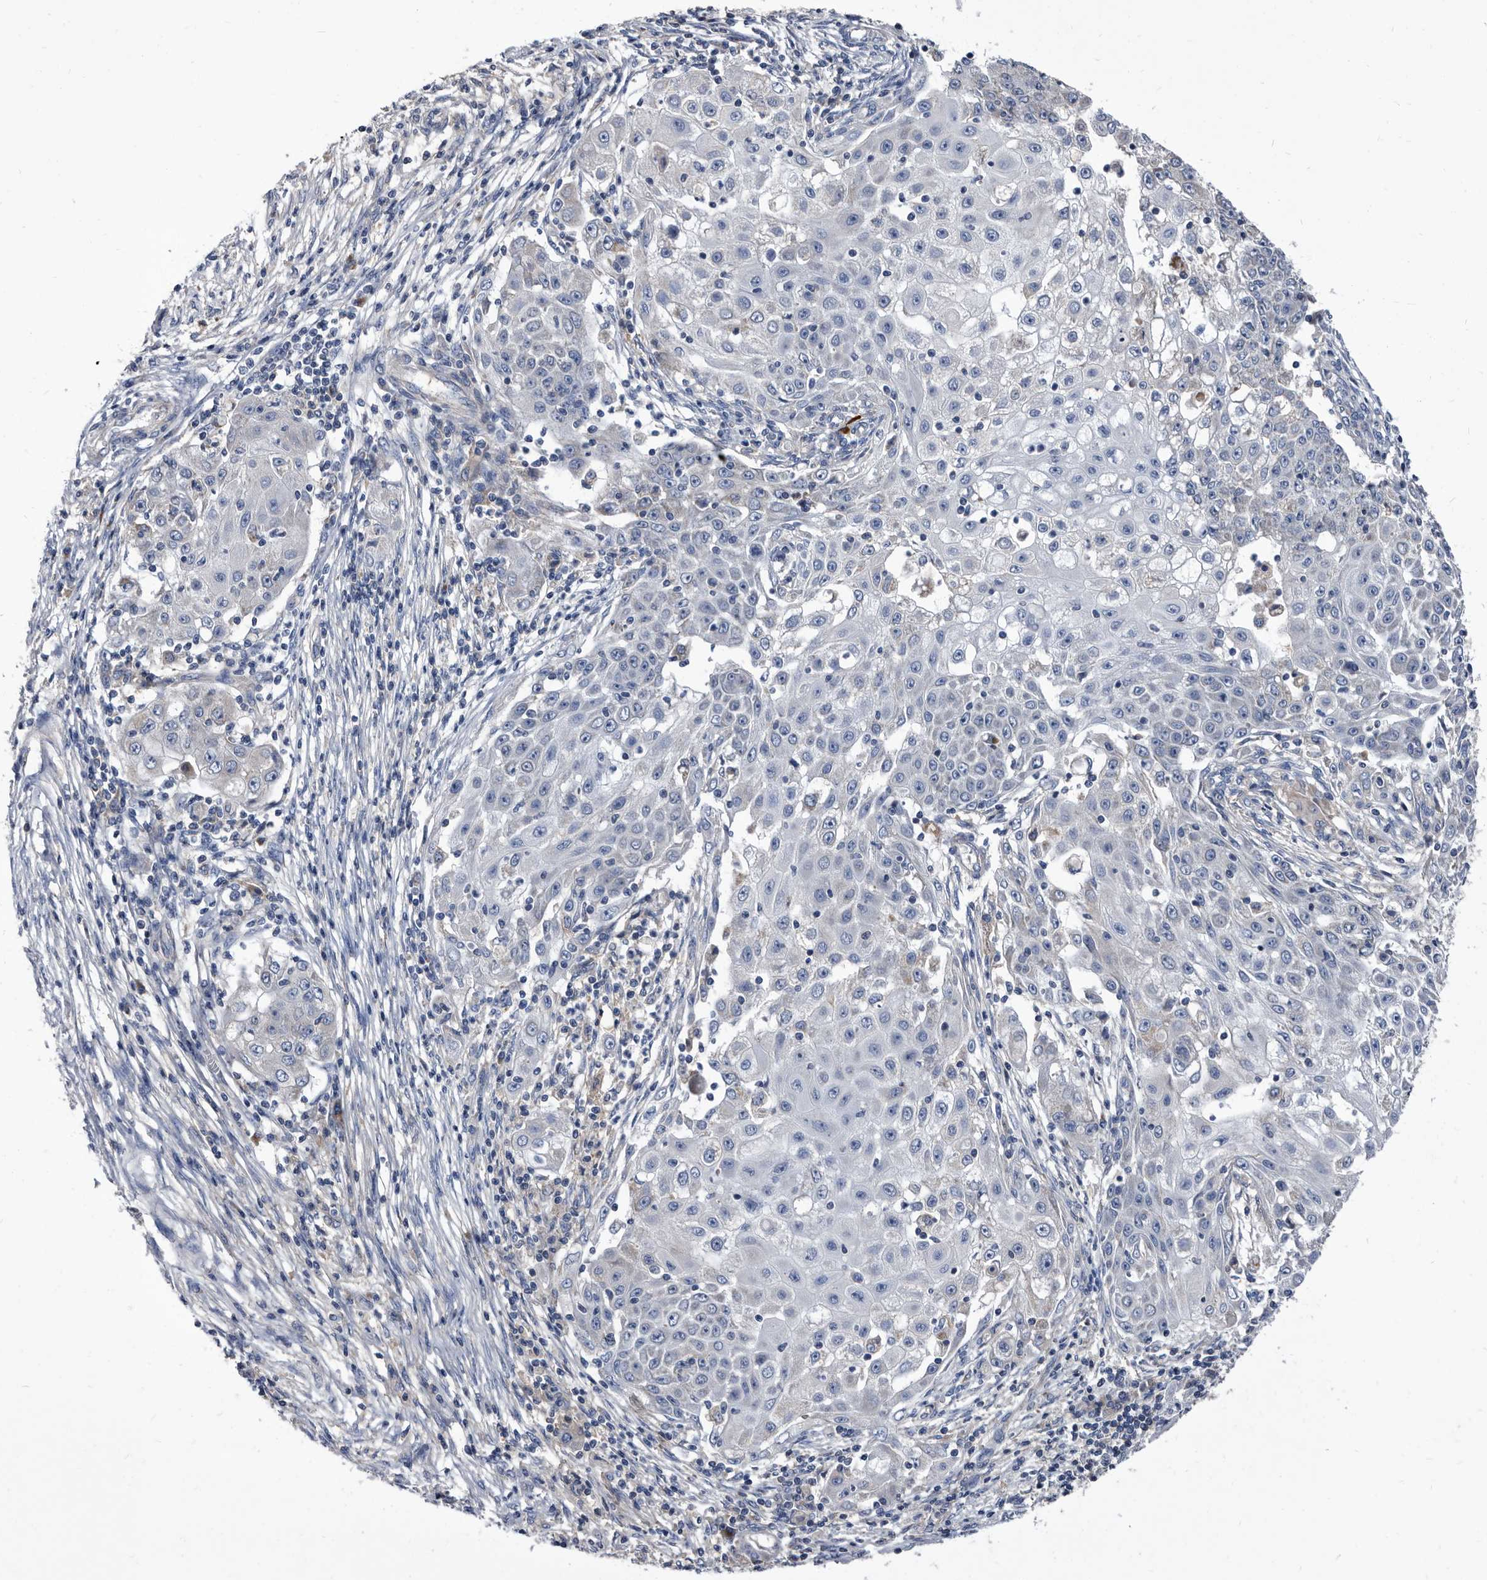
{"staining": {"intensity": "negative", "quantity": "none", "location": "none"}, "tissue": "ovarian cancer", "cell_type": "Tumor cells", "image_type": "cancer", "snomed": [{"axis": "morphology", "description": "Carcinoma, endometroid"}, {"axis": "topography", "description": "Ovary"}], "caption": "Immunohistochemical staining of ovarian cancer (endometroid carcinoma) displays no significant staining in tumor cells. (Stains: DAB immunohistochemistry (IHC) with hematoxylin counter stain, Microscopy: brightfield microscopy at high magnification).", "gene": "DTNBP1", "patient": {"sex": "female", "age": 42}}